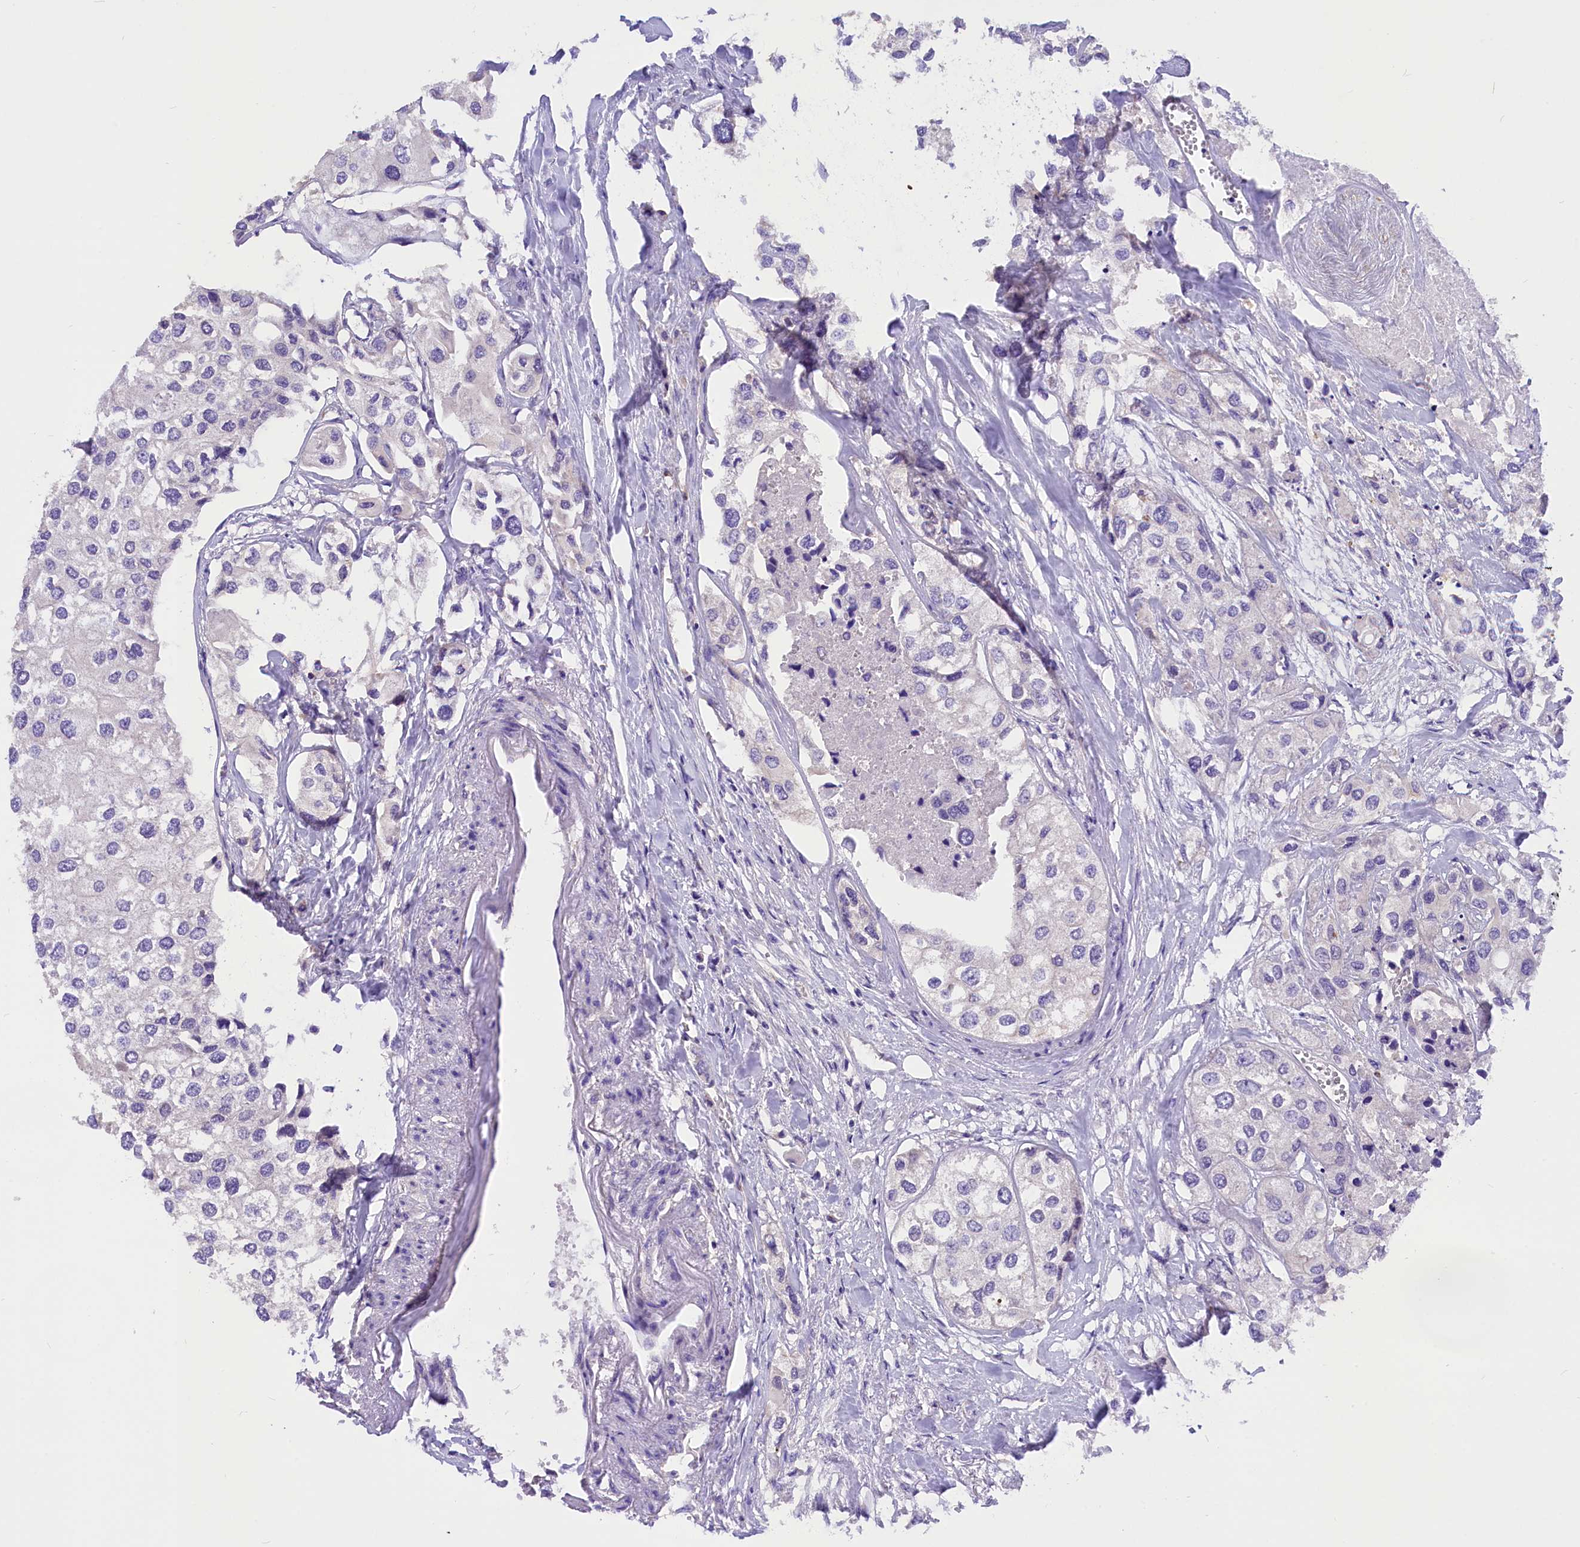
{"staining": {"intensity": "negative", "quantity": "none", "location": "none"}, "tissue": "urothelial cancer", "cell_type": "Tumor cells", "image_type": "cancer", "snomed": [{"axis": "morphology", "description": "Urothelial carcinoma, High grade"}, {"axis": "topography", "description": "Urinary bladder"}], "caption": "DAB (3,3'-diaminobenzidine) immunohistochemical staining of human urothelial cancer shows no significant staining in tumor cells.", "gene": "AP3B2", "patient": {"sex": "male", "age": 64}}